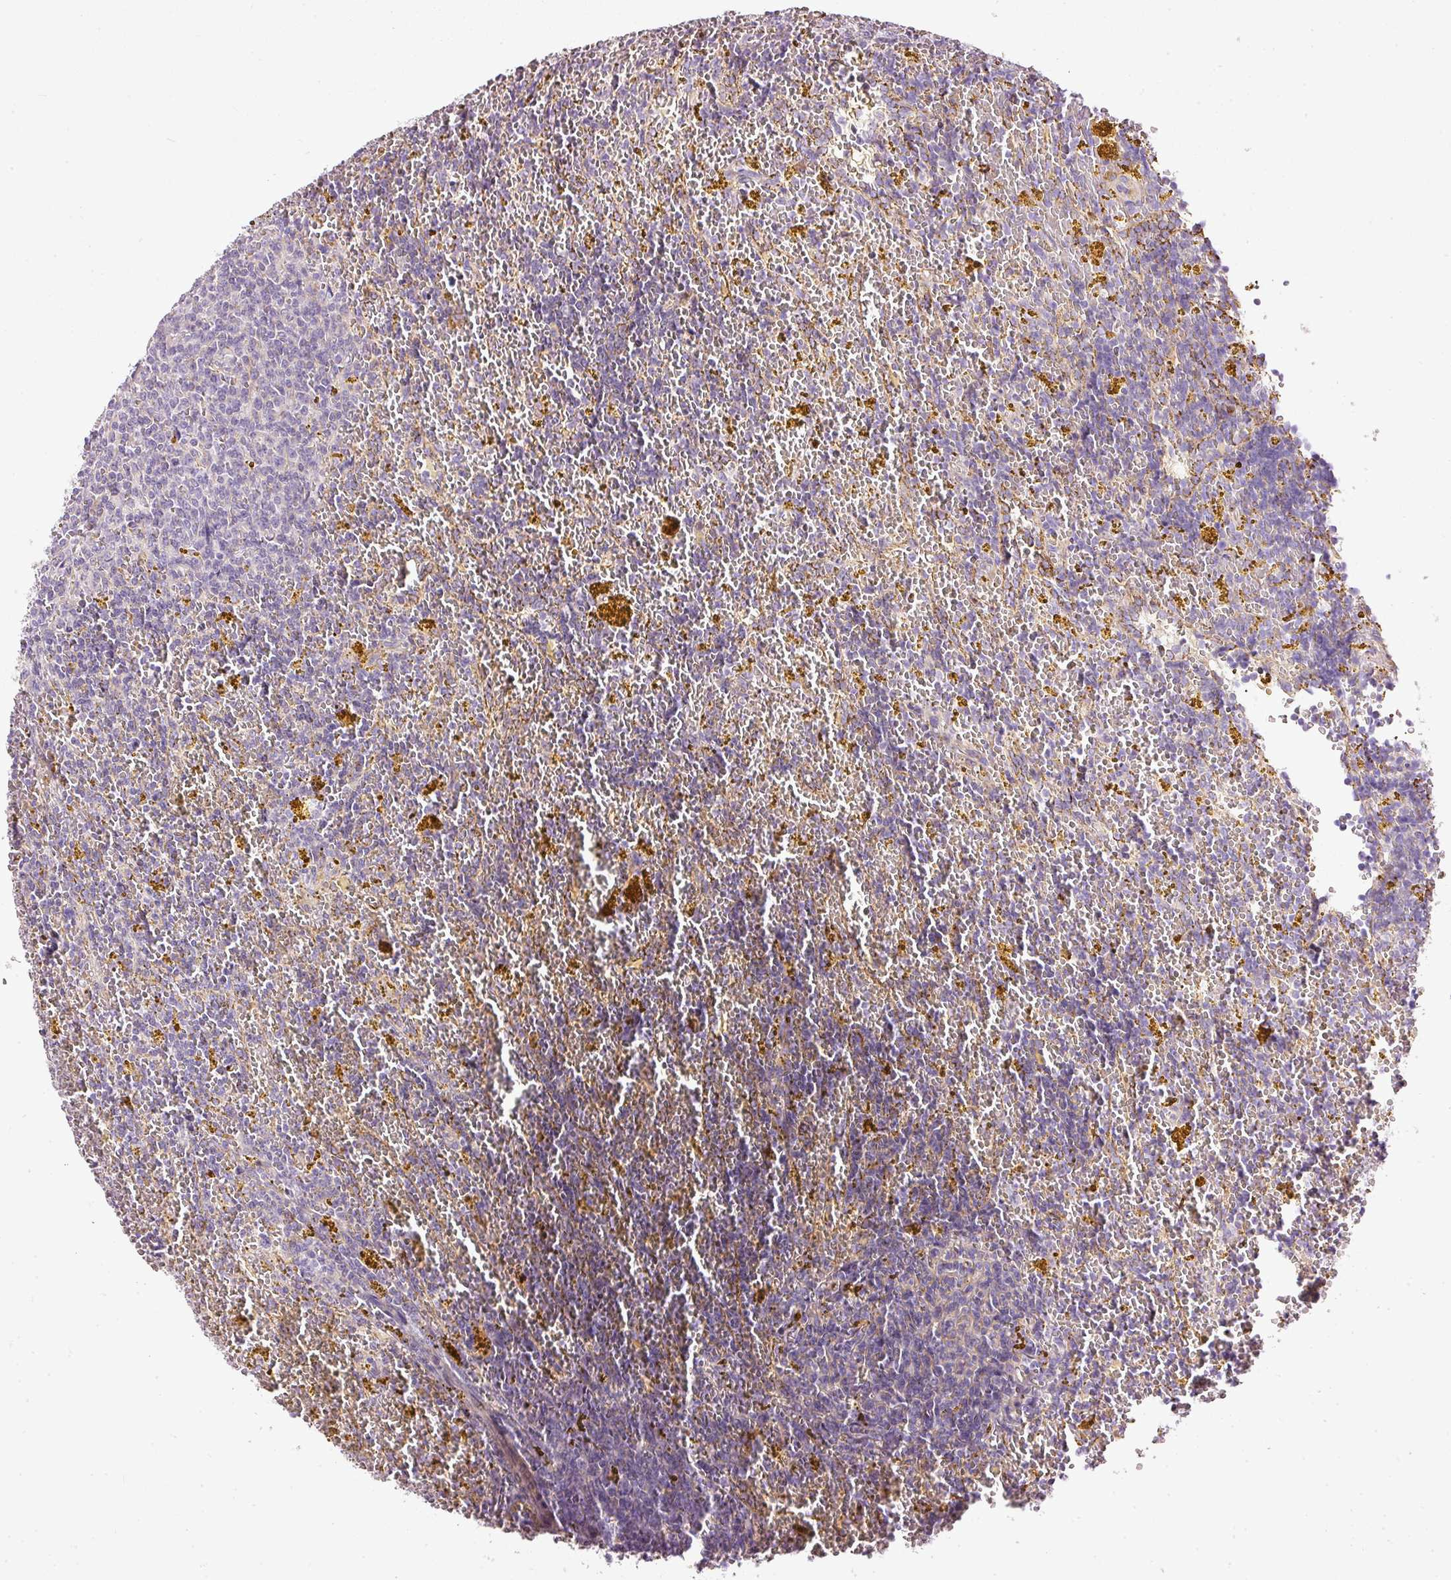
{"staining": {"intensity": "negative", "quantity": "none", "location": "none"}, "tissue": "lymphoma", "cell_type": "Tumor cells", "image_type": "cancer", "snomed": [{"axis": "morphology", "description": "Malignant lymphoma, non-Hodgkin's type, Low grade"}, {"axis": "topography", "description": "Spleen"}, {"axis": "topography", "description": "Lymph node"}], "caption": "Human low-grade malignant lymphoma, non-Hodgkin's type stained for a protein using IHC reveals no positivity in tumor cells.", "gene": "PAQR9", "patient": {"sex": "female", "age": 66}}